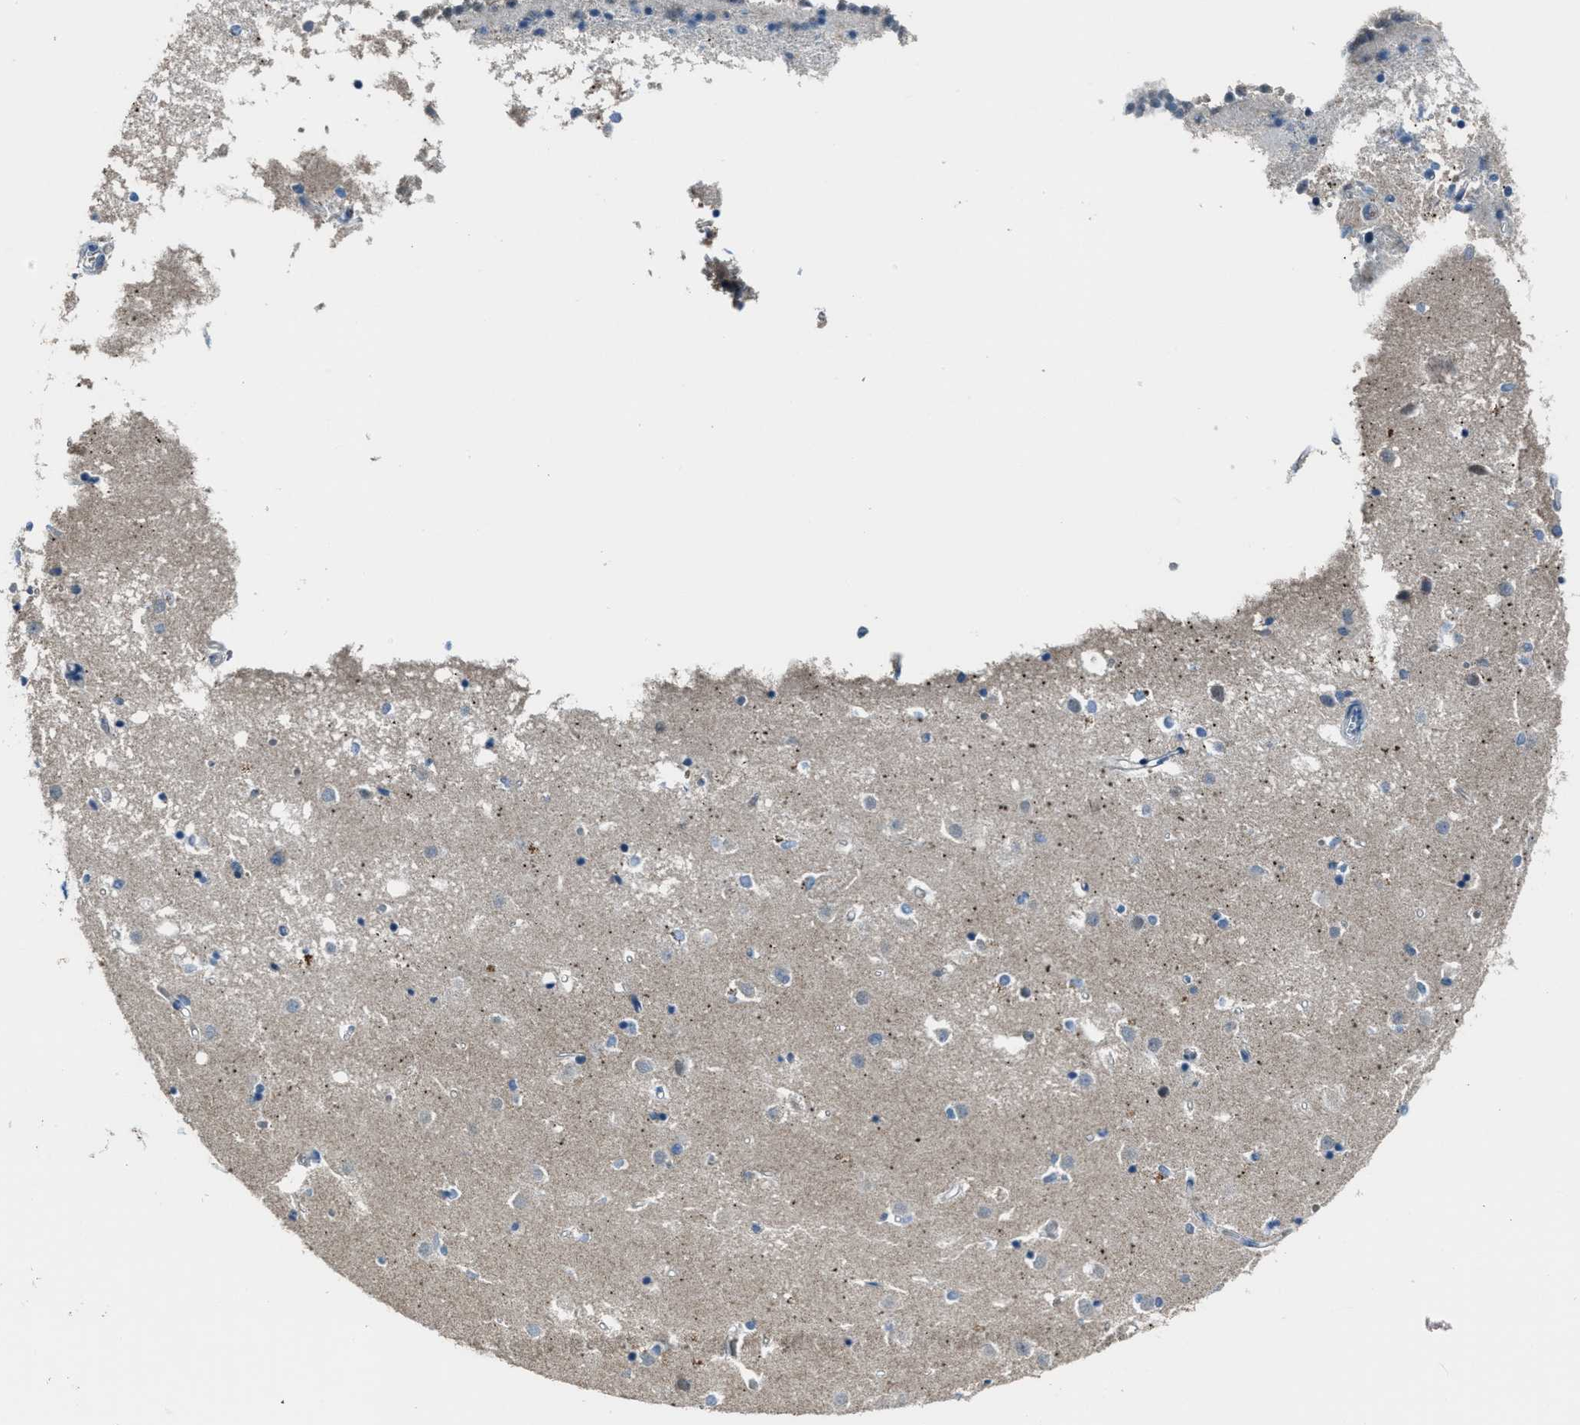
{"staining": {"intensity": "weak", "quantity": "<25%", "location": "cytoplasmic/membranous"}, "tissue": "caudate", "cell_type": "Glial cells", "image_type": "normal", "snomed": [{"axis": "morphology", "description": "Normal tissue, NOS"}, {"axis": "topography", "description": "Lateral ventricle wall"}], "caption": "An IHC micrograph of normal caudate is shown. There is no staining in glial cells of caudate.", "gene": "CDON", "patient": {"sex": "male", "age": 45}}